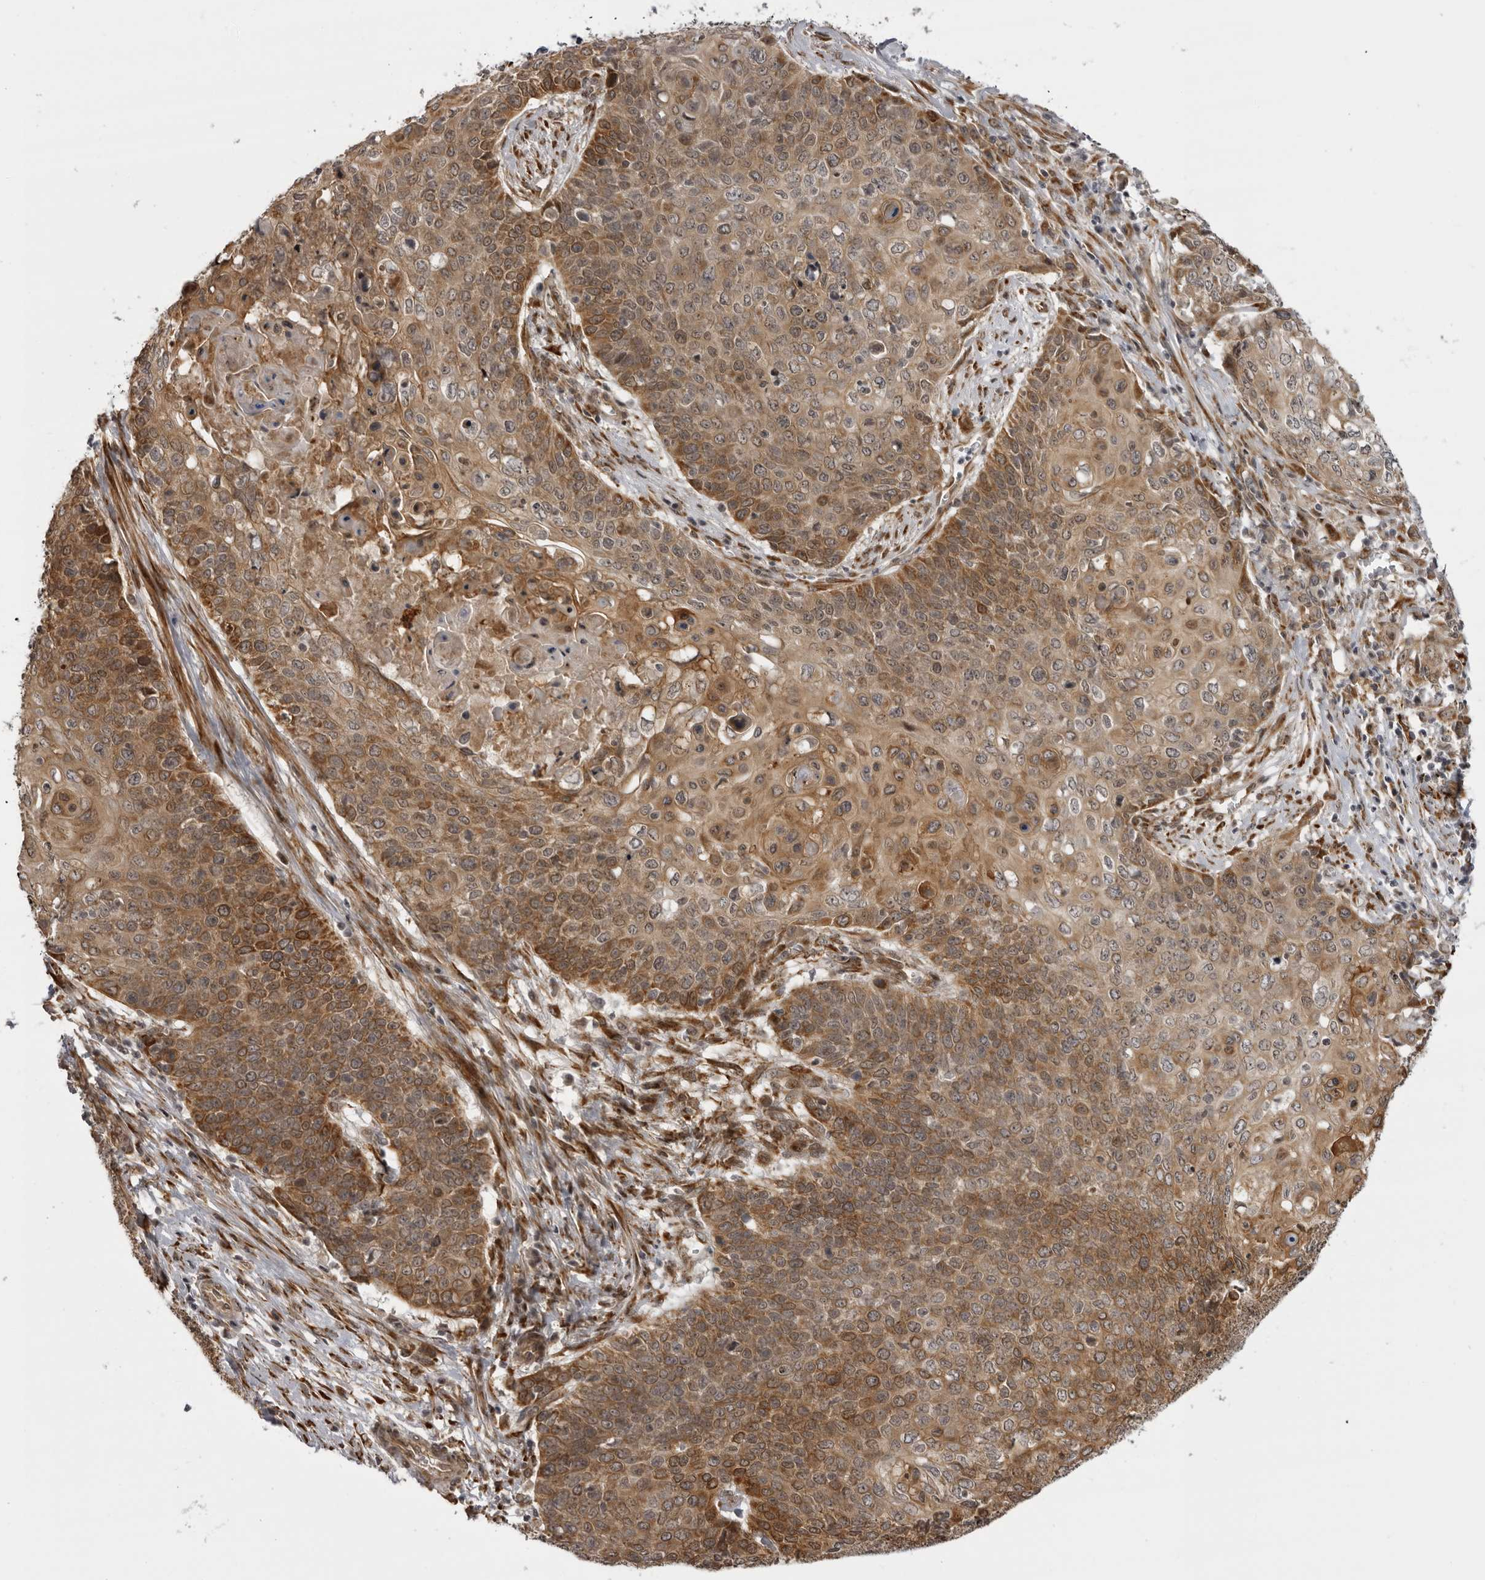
{"staining": {"intensity": "moderate", "quantity": ">75%", "location": "cytoplasmic/membranous,nuclear"}, "tissue": "cervical cancer", "cell_type": "Tumor cells", "image_type": "cancer", "snomed": [{"axis": "morphology", "description": "Squamous cell carcinoma, NOS"}, {"axis": "topography", "description": "Cervix"}], "caption": "Cervical cancer stained with immunohistochemistry shows moderate cytoplasmic/membranous and nuclear staining in approximately >75% of tumor cells.", "gene": "DNAH14", "patient": {"sex": "female", "age": 39}}